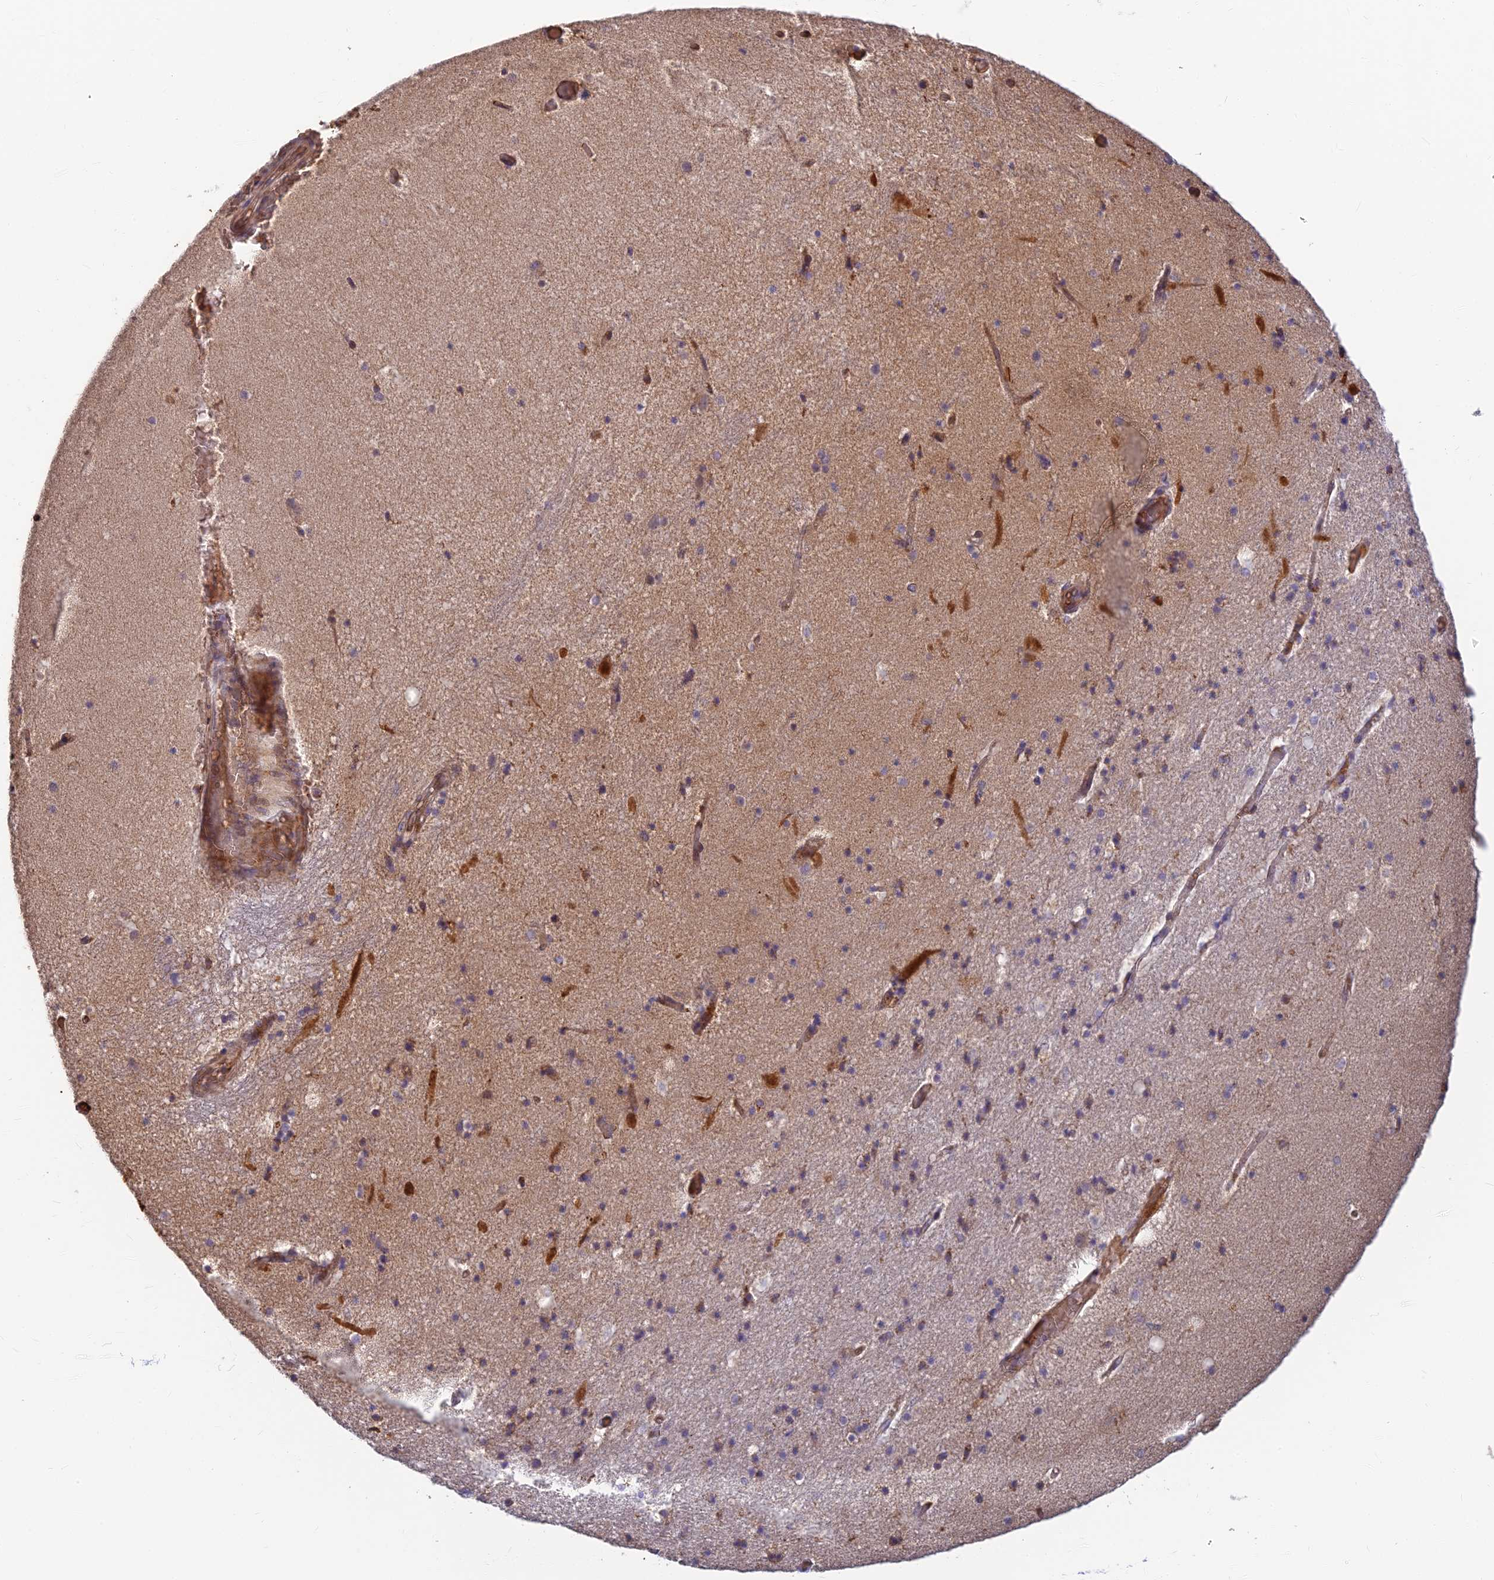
{"staining": {"intensity": "weak", "quantity": "<25%", "location": "cytoplasmic/membranous"}, "tissue": "hippocampus", "cell_type": "Glial cells", "image_type": "normal", "snomed": [{"axis": "morphology", "description": "Normal tissue, NOS"}, {"axis": "topography", "description": "Hippocampus"}], "caption": "This is an IHC histopathology image of unremarkable hippocampus. There is no staining in glial cells.", "gene": "UFSP2", "patient": {"sex": "female", "age": 52}}